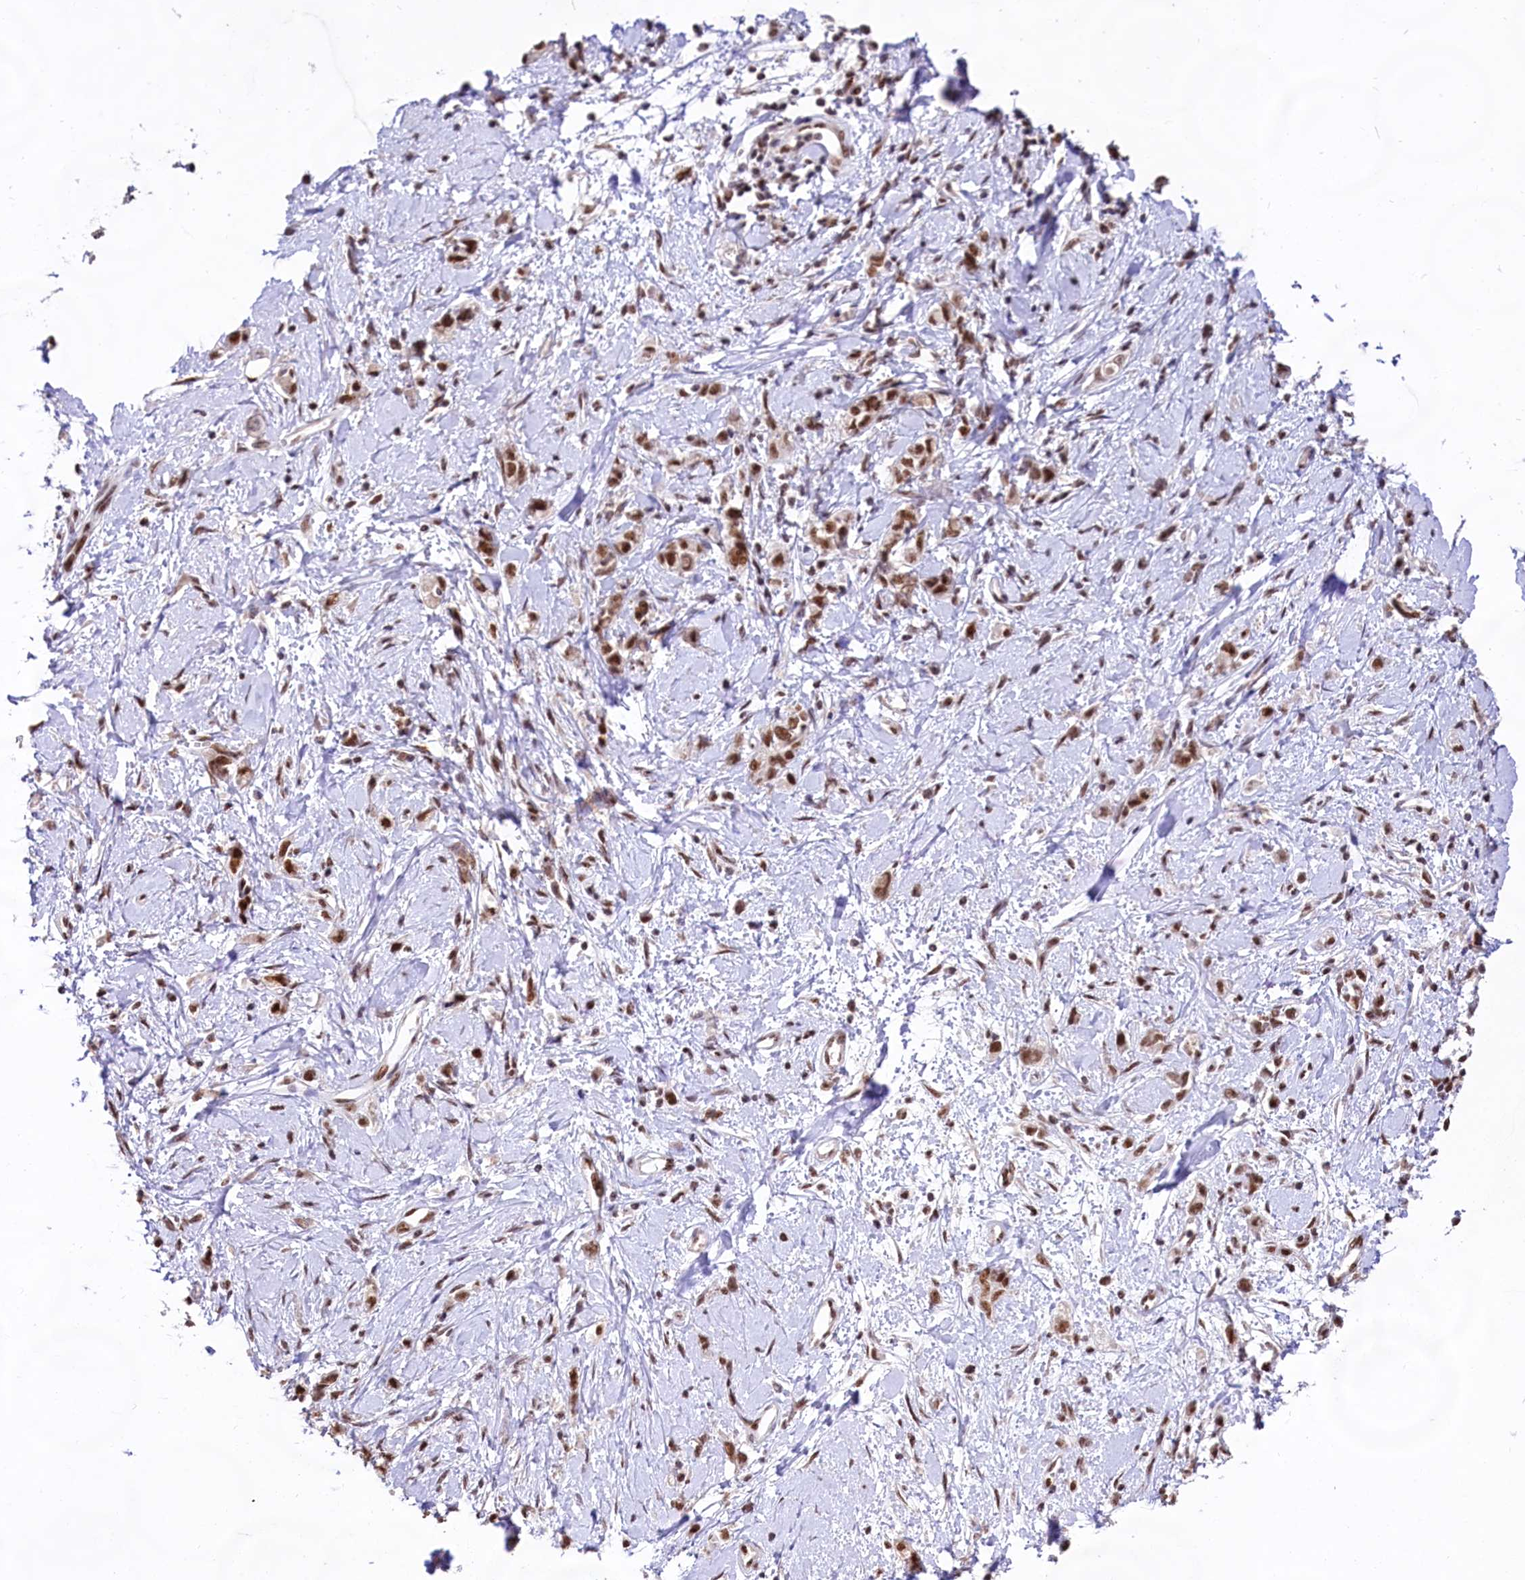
{"staining": {"intensity": "moderate", "quantity": ">75%", "location": "nuclear"}, "tissue": "stomach cancer", "cell_type": "Tumor cells", "image_type": "cancer", "snomed": [{"axis": "morphology", "description": "Adenocarcinoma, NOS"}, {"axis": "topography", "description": "Stomach"}], "caption": "The immunohistochemical stain highlights moderate nuclear staining in tumor cells of adenocarcinoma (stomach) tissue.", "gene": "HIRA", "patient": {"sex": "female", "age": 76}}